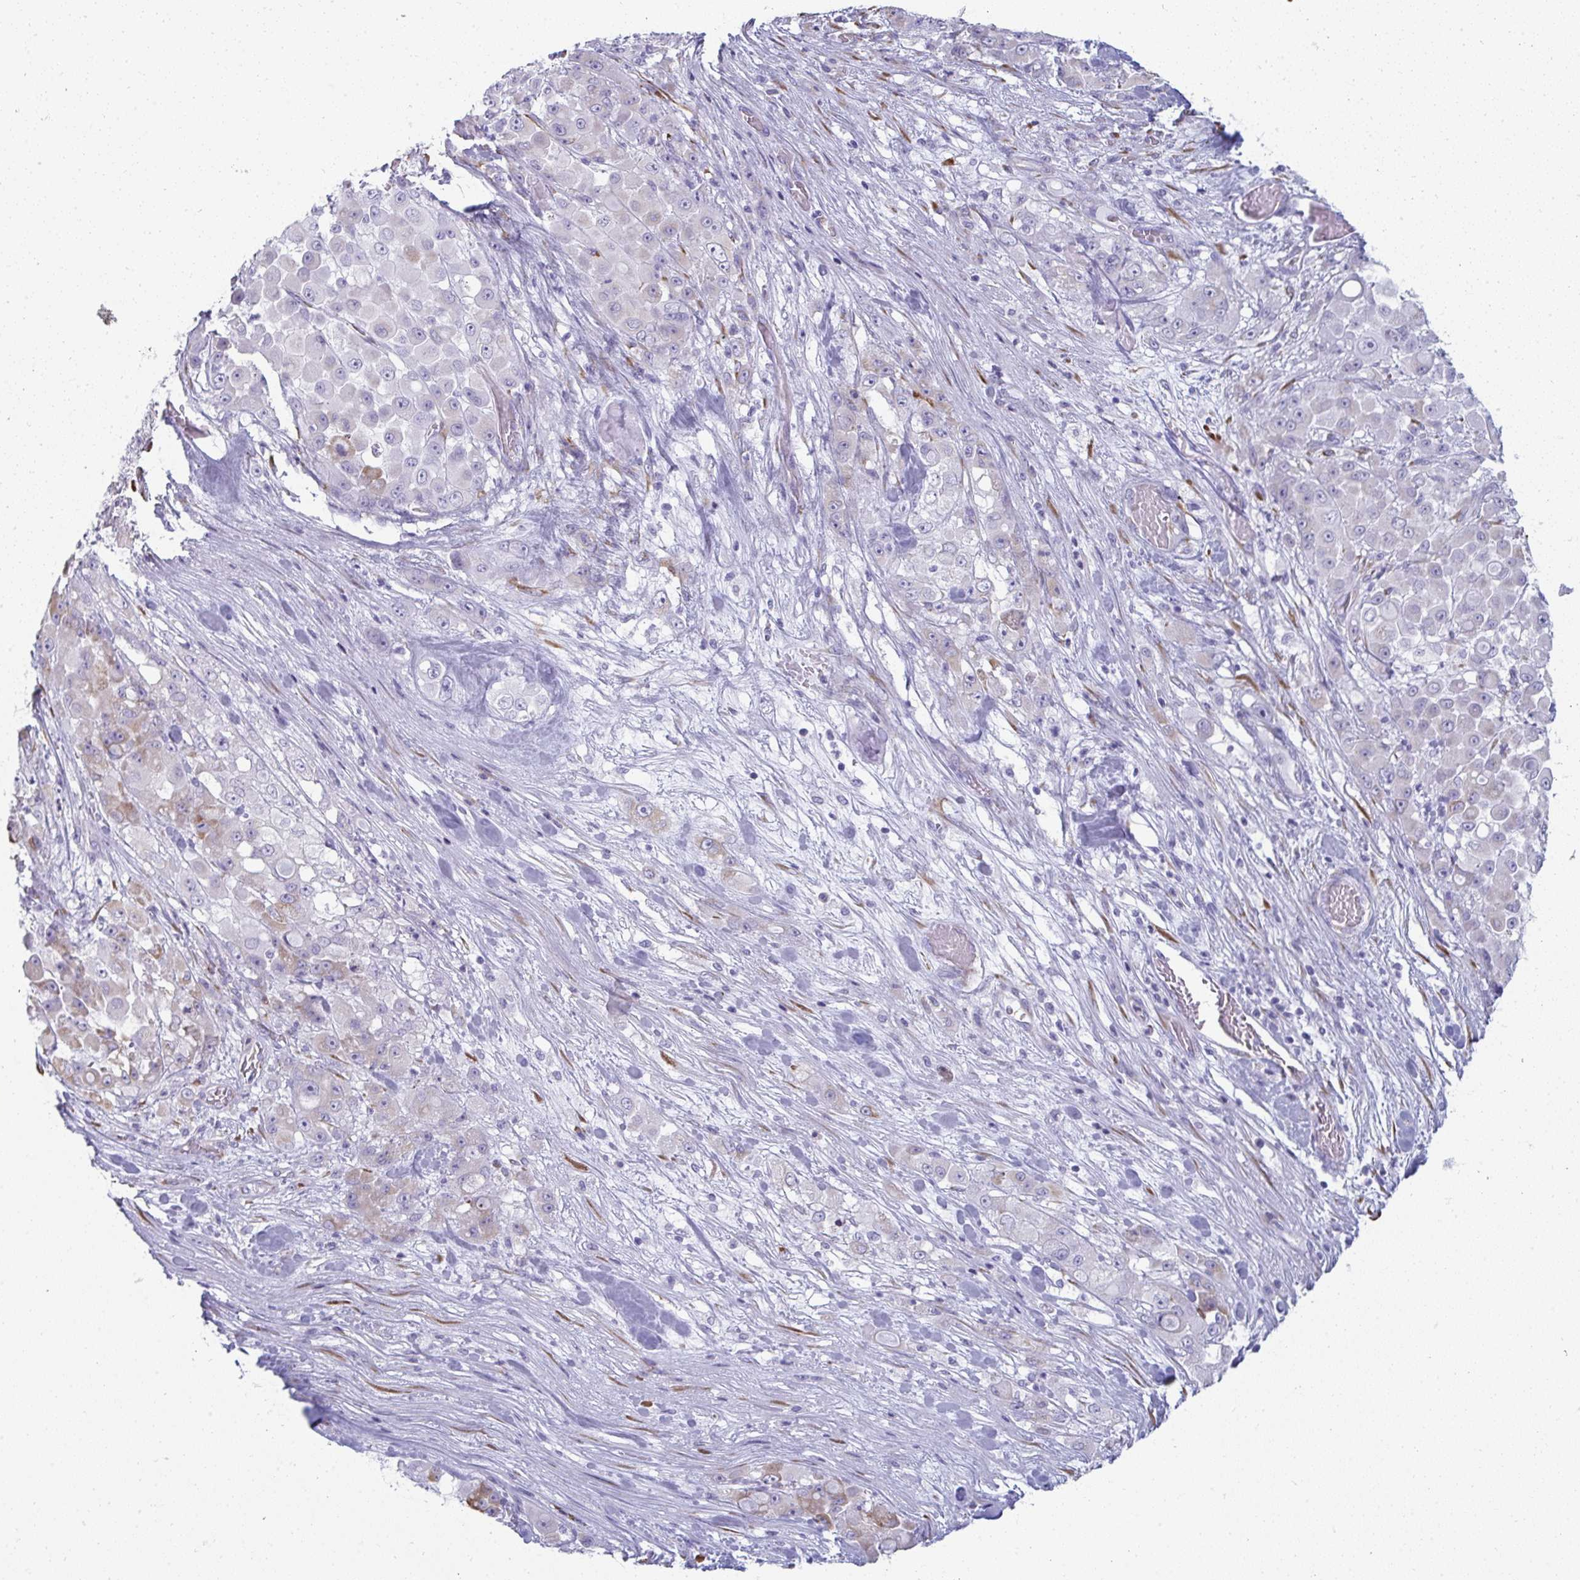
{"staining": {"intensity": "negative", "quantity": "none", "location": "none"}, "tissue": "stomach cancer", "cell_type": "Tumor cells", "image_type": "cancer", "snomed": [{"axis": "morphology", "description": "Adenocarcinoma, NOS"}, {"axis": "topography", "description": "Stomach"}], "caption": "Immunohistochemistry of adenocarcinoma (stomach) demonstrates no expression in tumor cells.", "gene": "SHROOM1", "patient": {"sex": "female", "age": 76}}